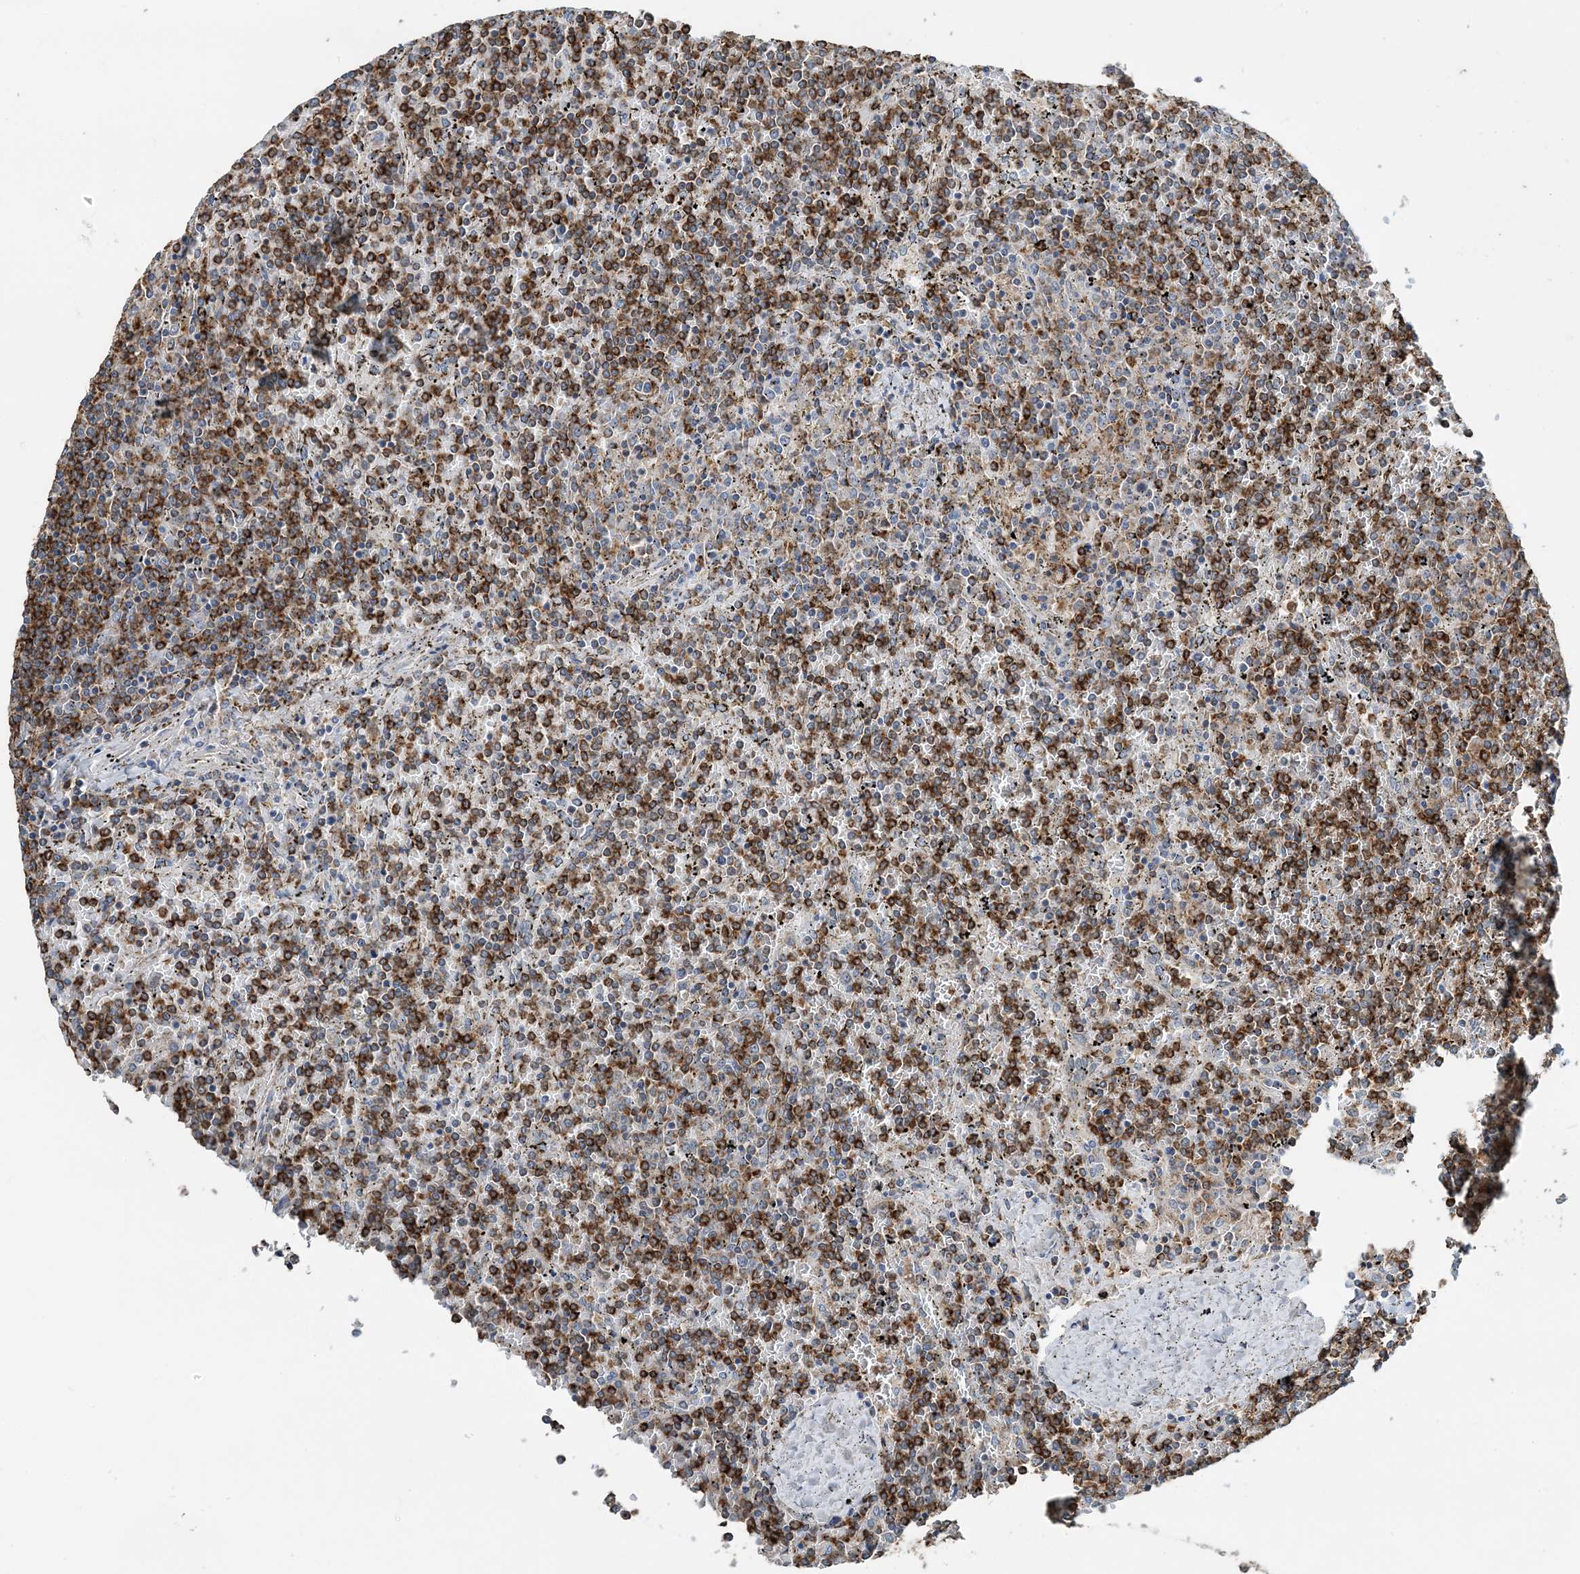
{"staining": {"intensity": "strong", "quantity": ">75%", "location": "cytoplasmic/membranous"}, "tissue": "lymphoma", "cell_type": "Tumor cells", "image_type": "cancer", "snomed": [{"axis": "morphology", "description": "Malignant lymphoma, non-Hodgkin's type, Low grade"}, {"axis": "topography", "description": "Spleen"}], "caption": "About >75% of tumor cells in human lymphoma exhibit strong cytoplasmic/membranous protein positivity as visualized by brown immunohistochemical staining.", "gene": "TMLHE", "patient": {"sex": "female", "age": 19}}